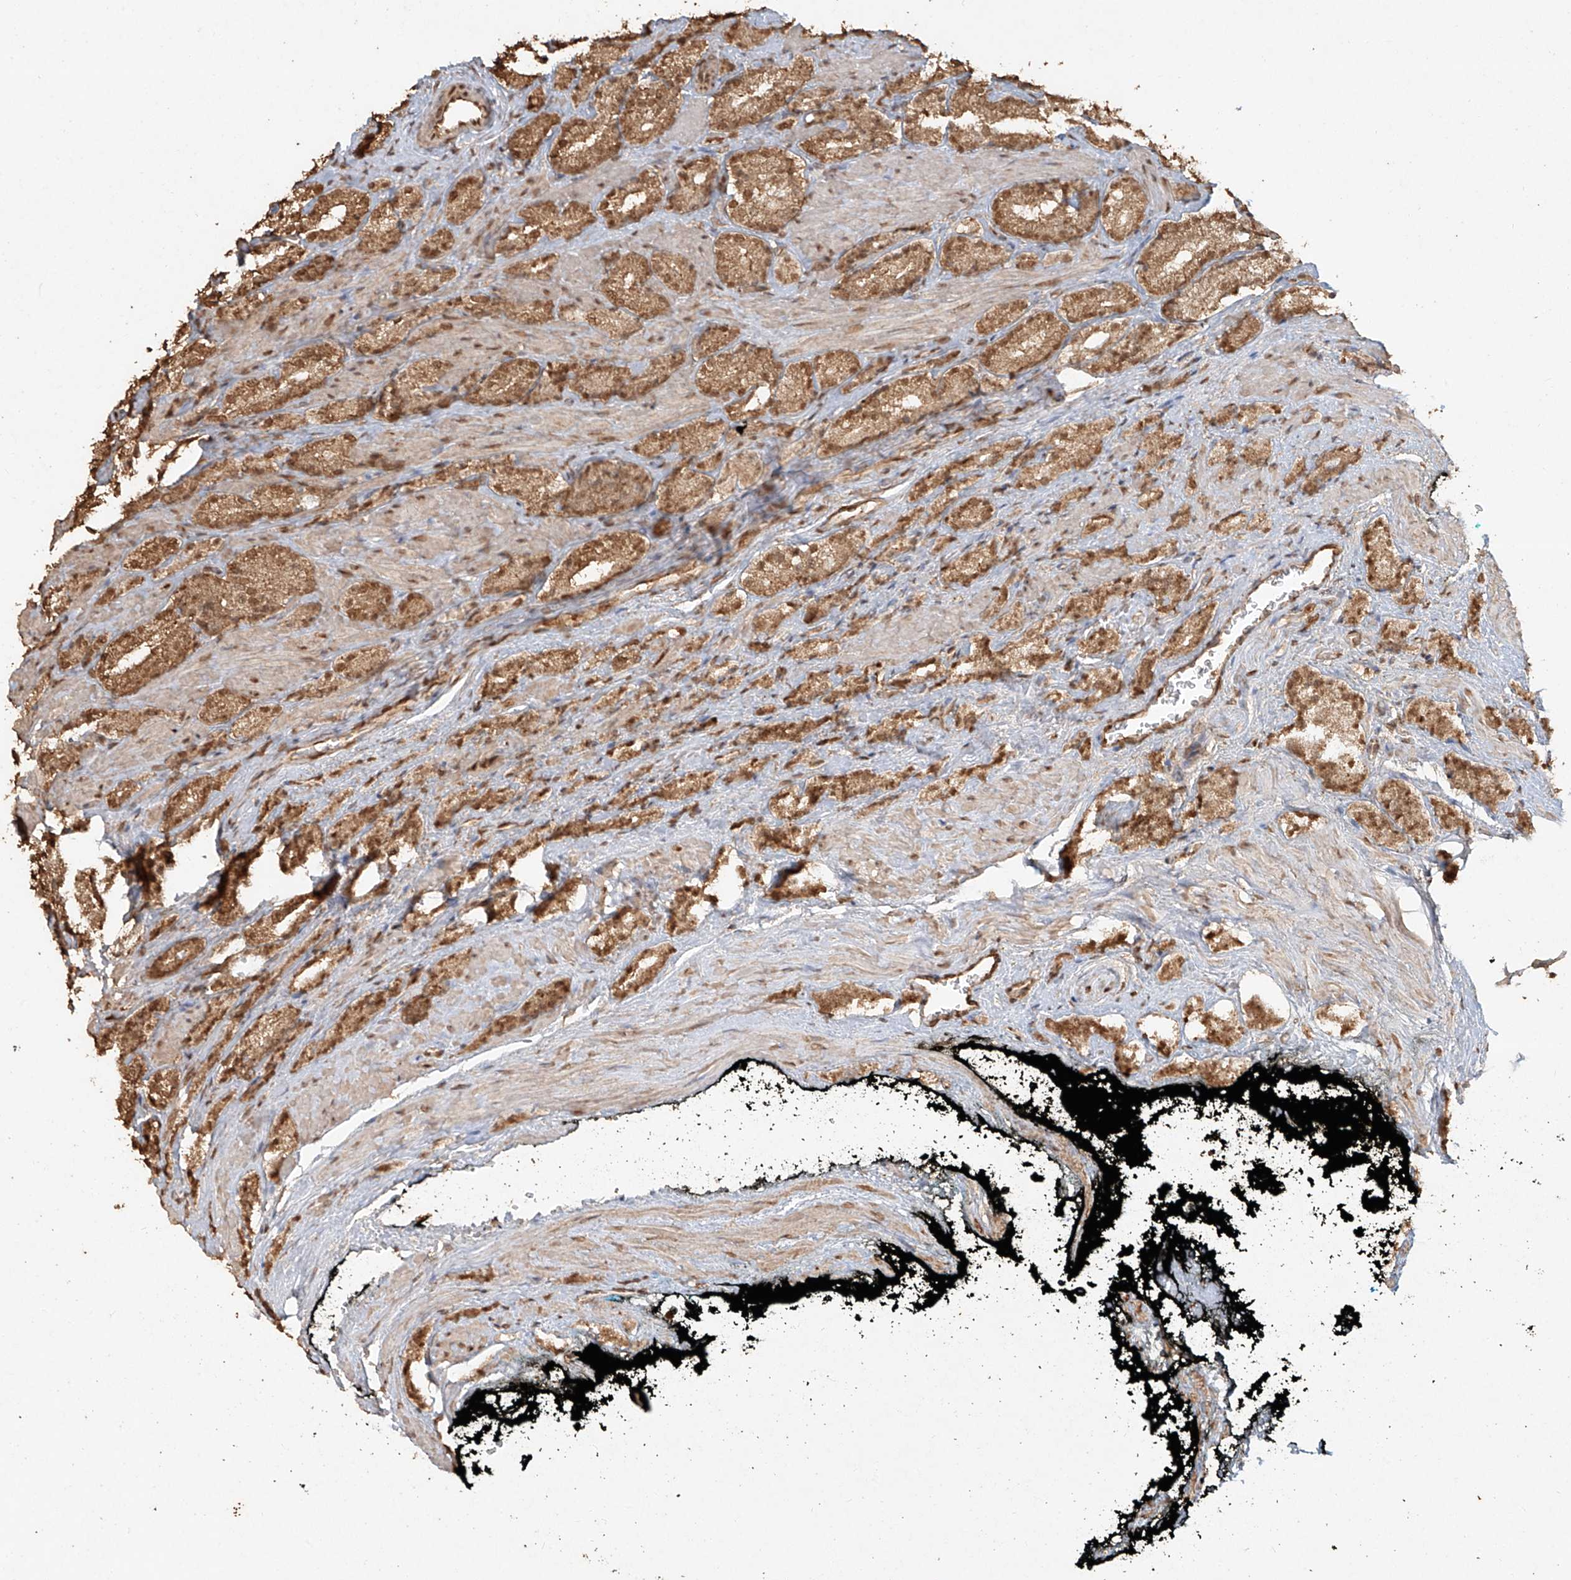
{"staining": {"intensity": "moderate", "quantity": ">75%", "location": "cytoplasmic/membranous,nuclear"}, "tissue": "prostate cancer", "cell_type": "Tumor cells", "image_type": "cancer", "snomed": [{"axis": "morphology", "description": "Adenocarcinoma, High grade"}, {"axis": "topography", "description": "Prostate"}], "caption": "IHC histopathology image of prostate cancer stained for a protein (brown), which exhibits medium levels of moderate cytoplasmic/membranous and nuclear positivity in about >75% of tumor cells.", "gene": "TIGAR", "patient": {"sex": "male", "age": 71}}